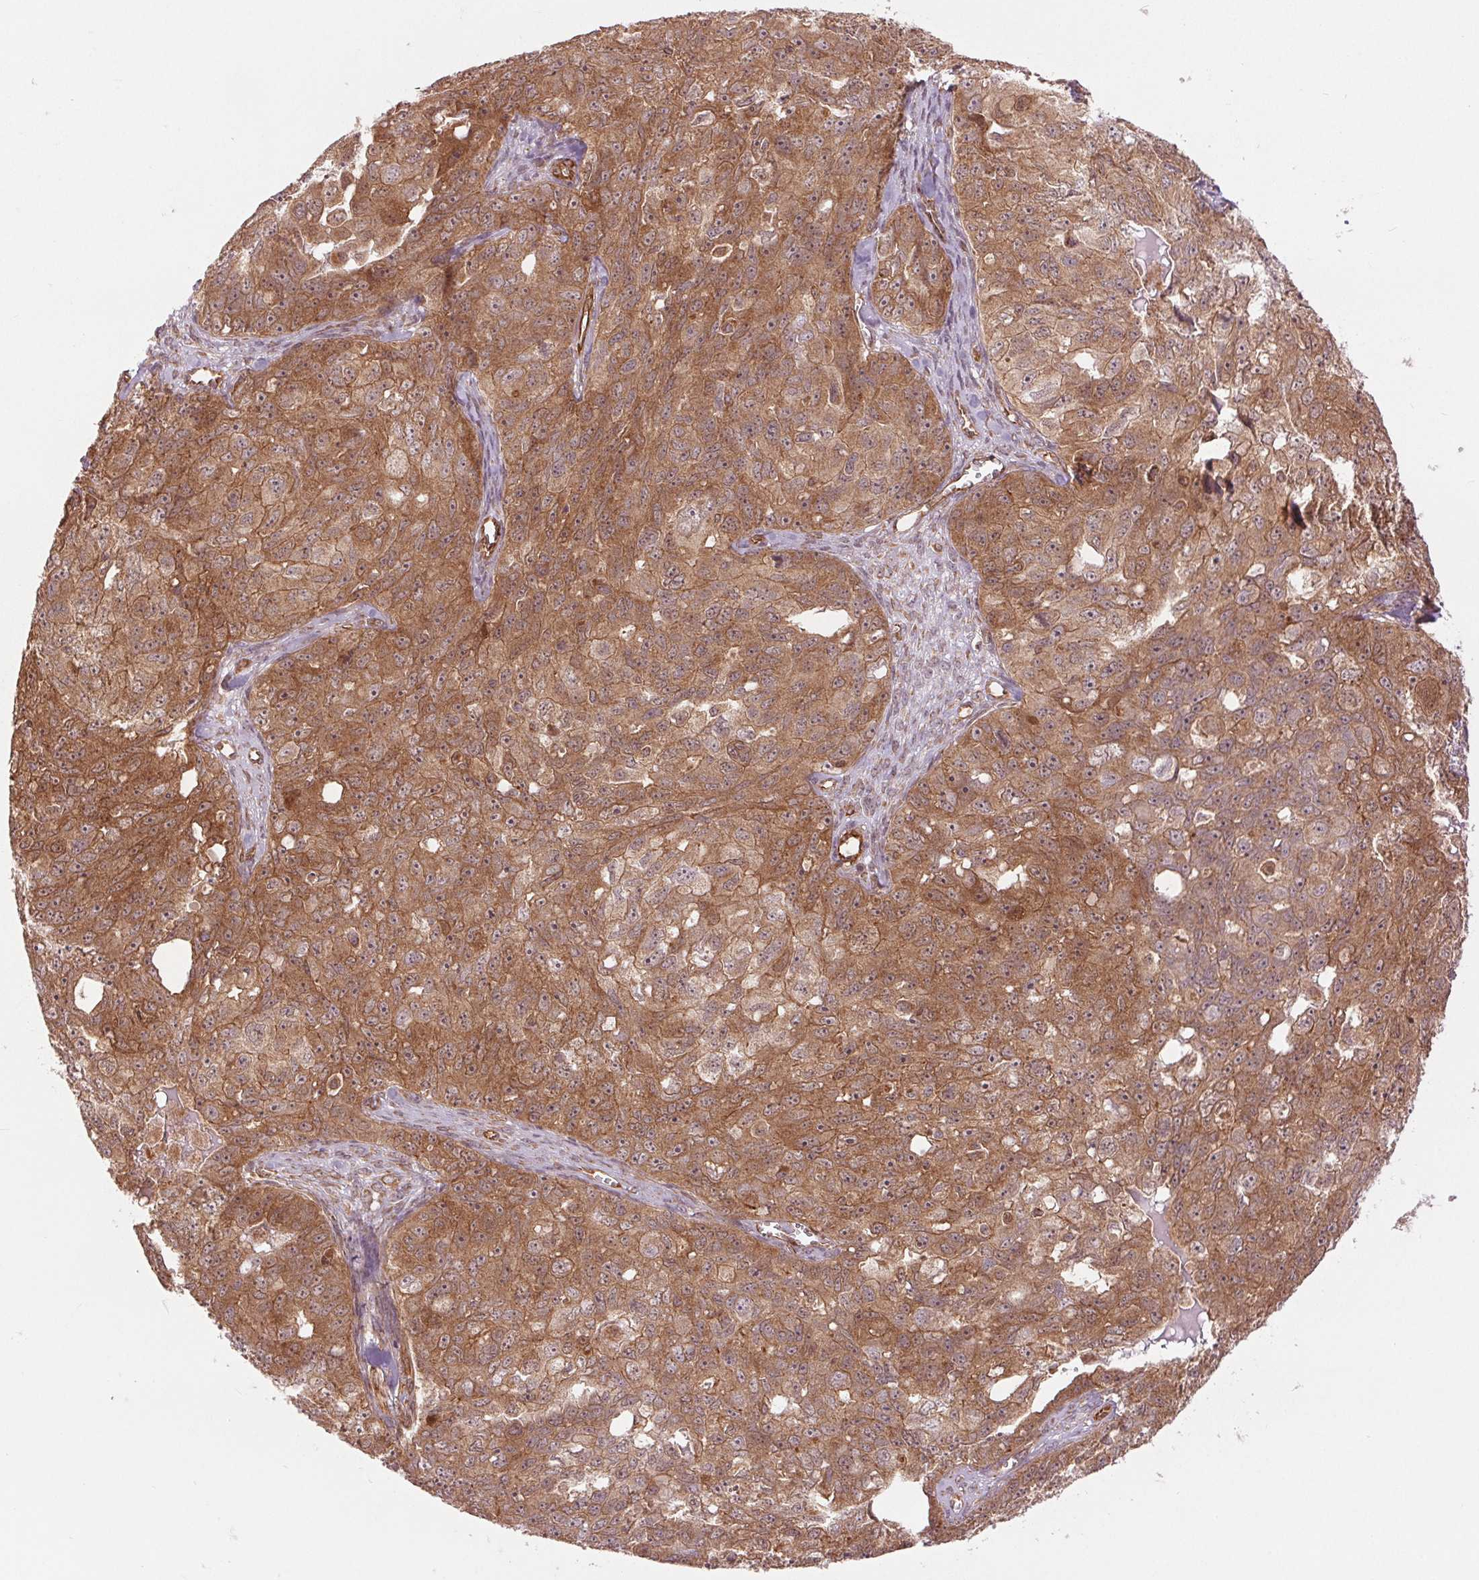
{"staining": {"intensity": "moderate", "quantity": ">75%", "location": "cytoplasmic/membranous"}, "tissue": "ovarian cancer", "cell_type": "Tumor cells", "image_type": "cancer", "snomed": [{"axis": "morphology", "description": "Carcinoma, endometroid"}, {"axis": "topography", "description": "Ovary"}], "caption": "Ovarian endometroid carcinoma stained with immunohistochemistry (IHC) demonstrates moderate cytoplasmic/membranous positivity in about >75% of tumor cells. Using DAB (brown) and hematoxylin (blue) stains, captured at high magnification using brightfield microscopy.", "gene": "STARD7", "patient": {"sex": "female", "age": 70}}